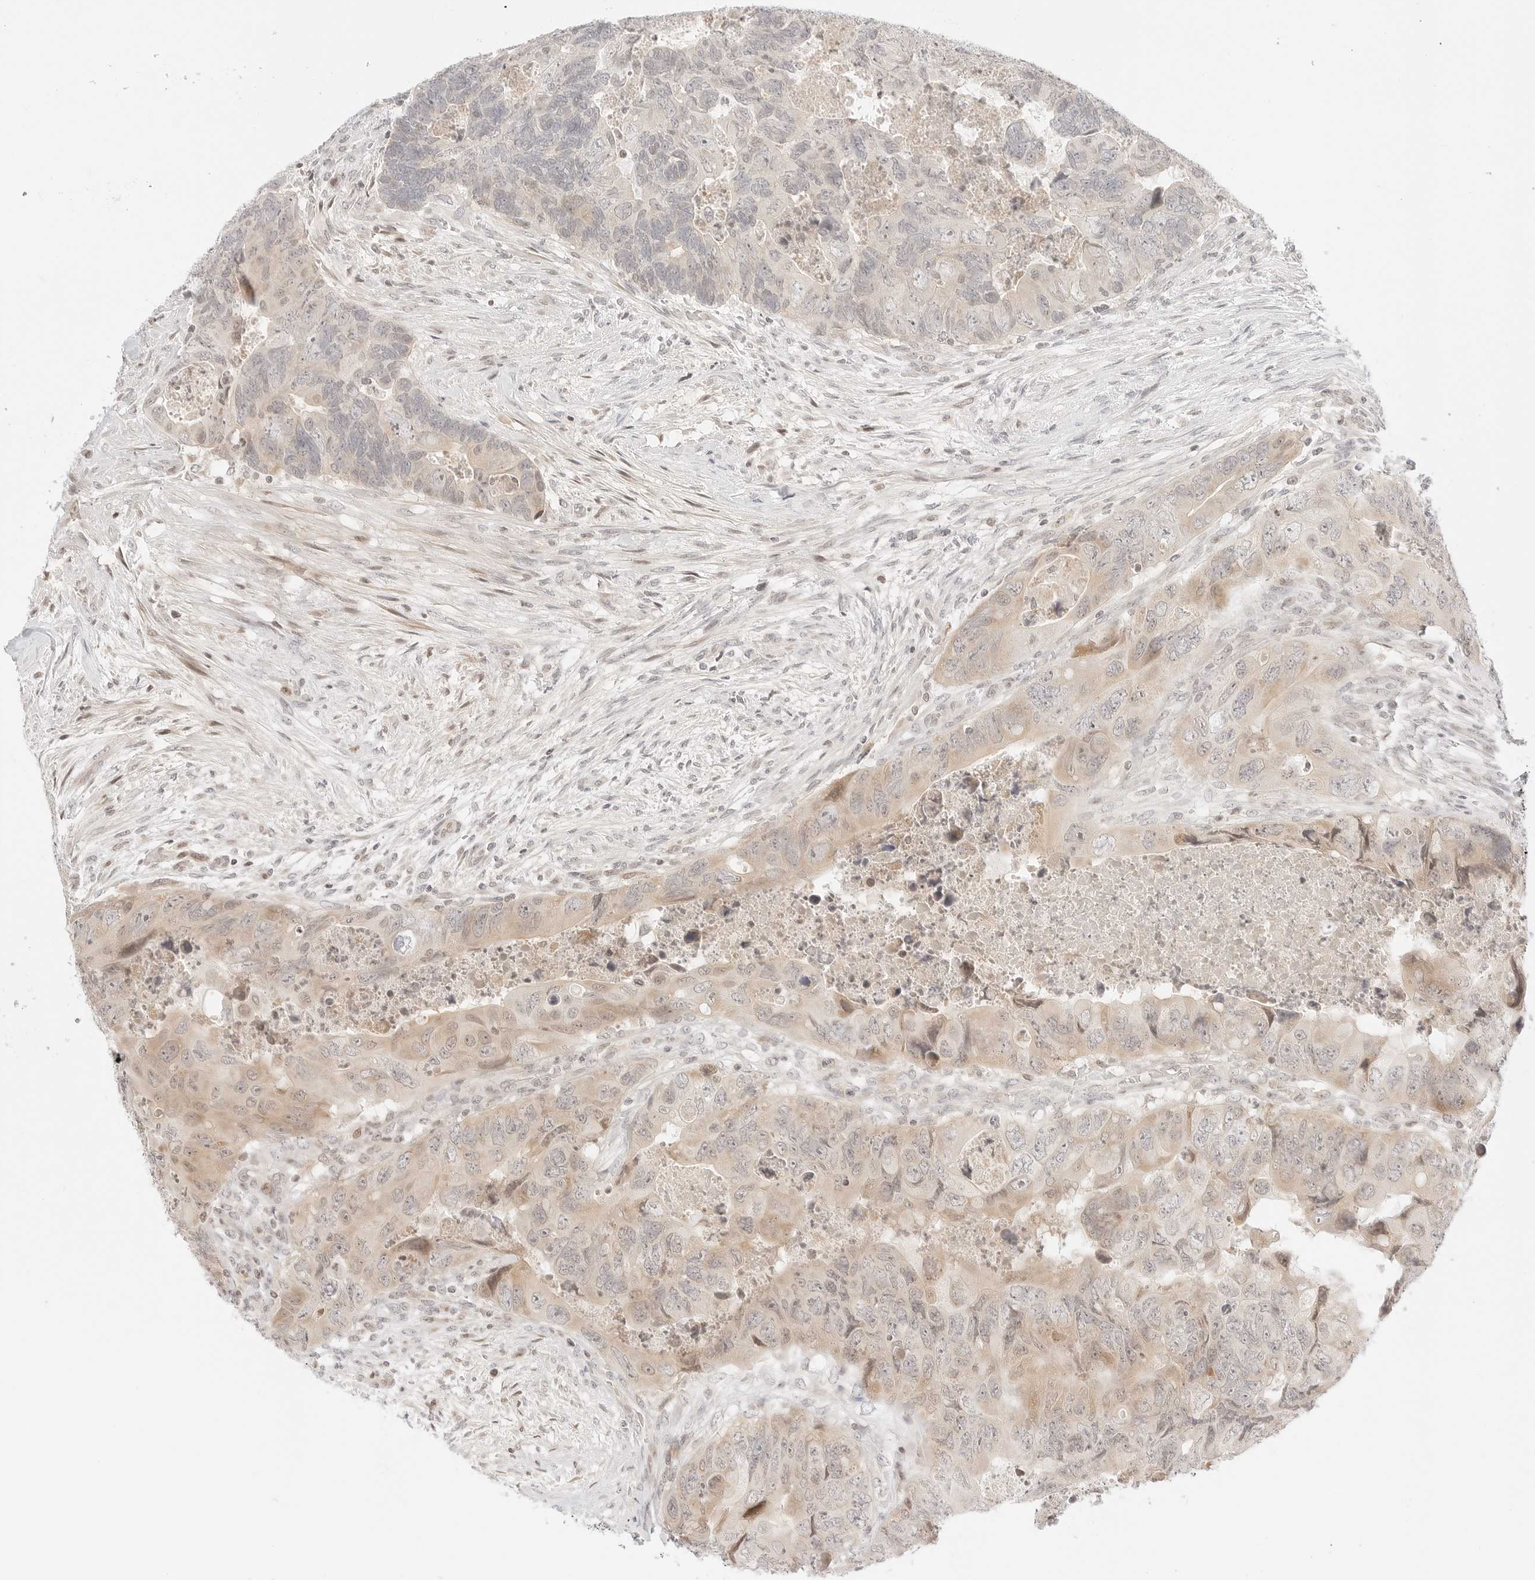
{"staining": {"intensity": "weak", "quantity": "25%-75%", "location": "cytoplasmic/membranous,nuclear"}, "tissue": "colorectal cancer", "cell_type": "Tumor cells", "image_type": "cancer", "snomed": [{"axis": "morphology", "description": "Adenocarcinoma, NOS"}, {"axis": "topography", "description": "Rectum"}], "caption": "Immunohistochemistry (DAB (3,3'-diaminobenzidine)) staining of colorectal adenocarcinoma displays weak cytoplasmic/membranous and nuclear protein staining in about 25%-75% of tumor cells.", "gene": "RPS6KL1", "patient": {"sex": "male", "age": 63}}